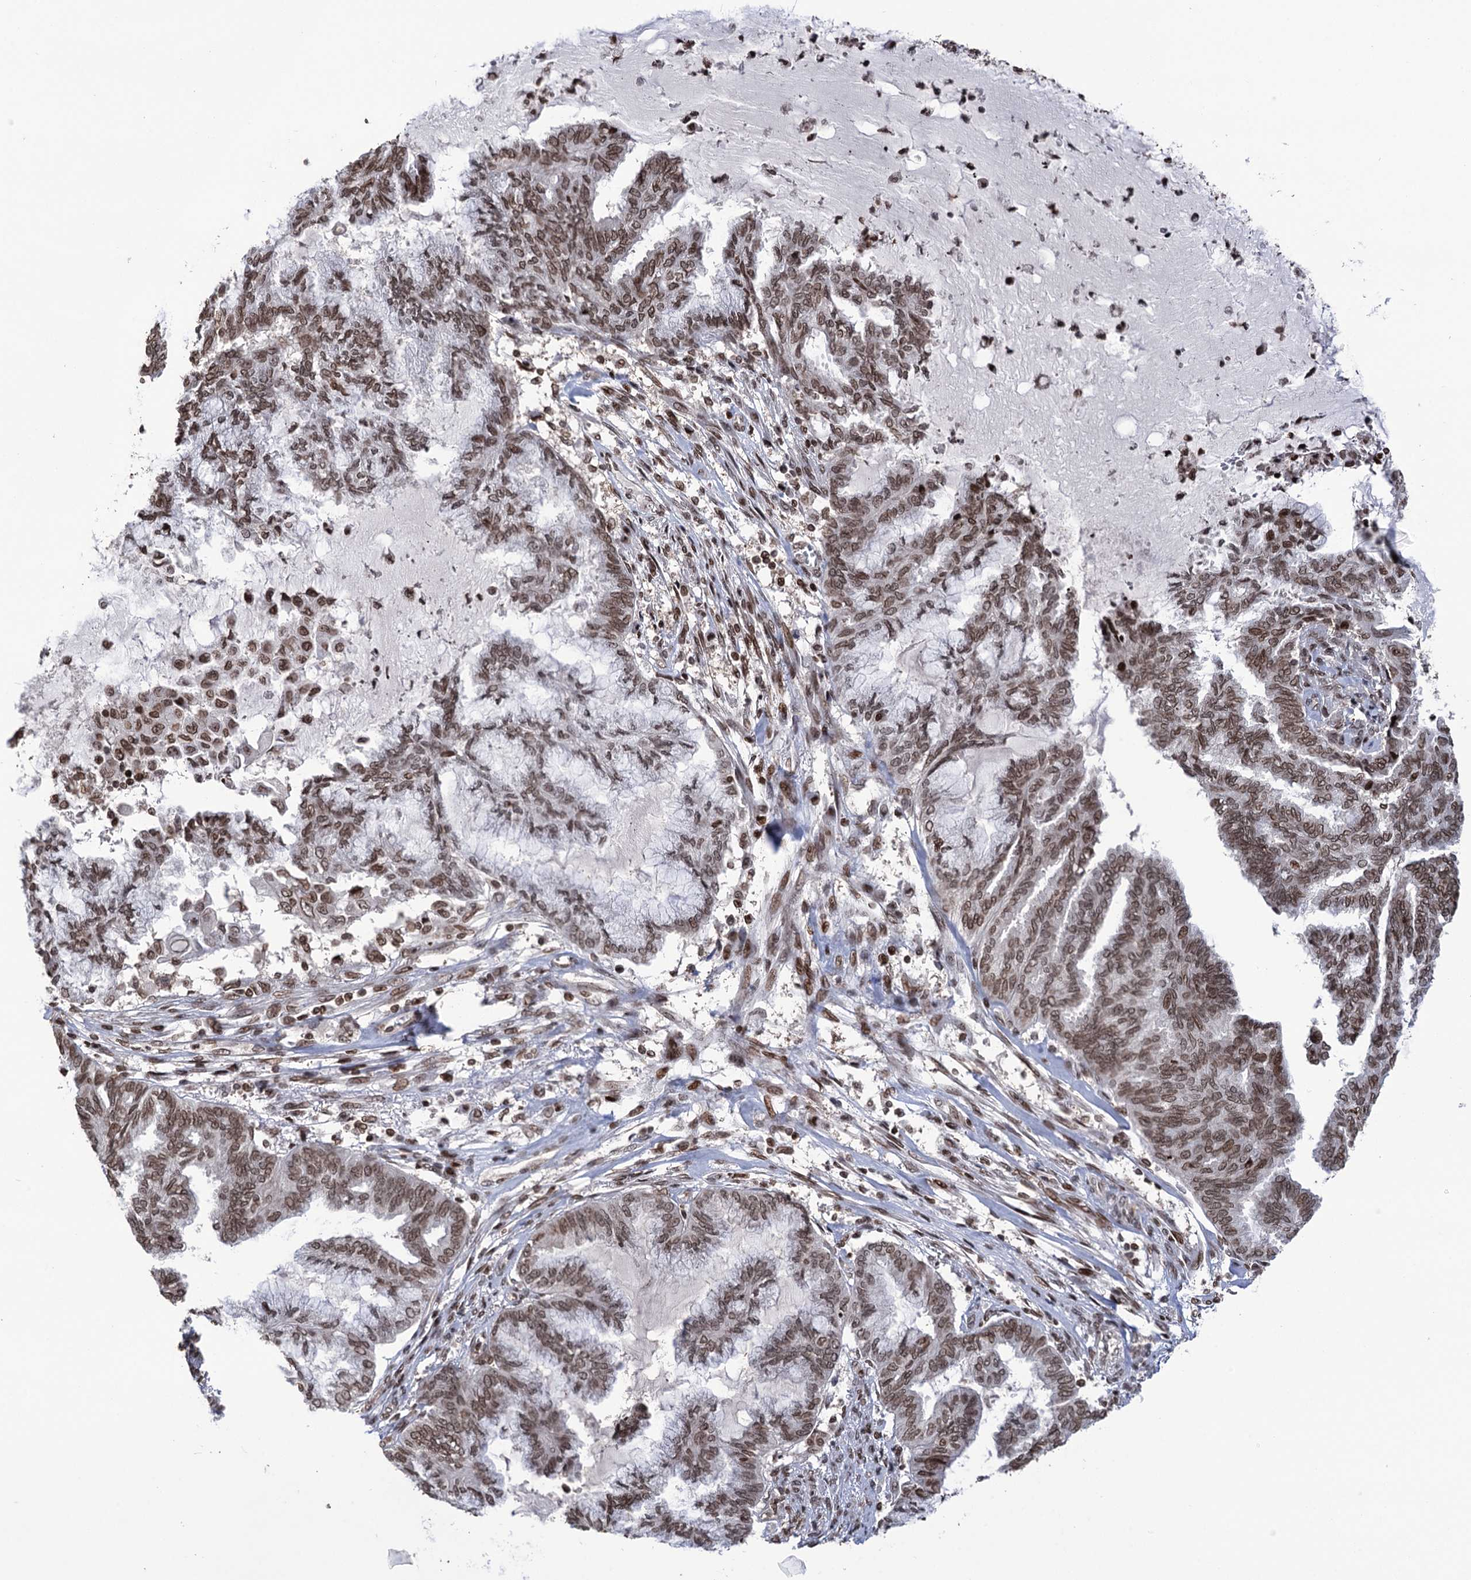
{"staining": {"intensity": "moderate", "quantity": ">75%", "location": "nuclear"}, "tissue": "endometrial cancer", "cell_type": "Tumor cells", "image_type": "cancer", "snomed": [{"axis": "morphology", "description": "Adenocarcinoma, NOS"}, {"axis": "topography", "description": "Endometrium"}], "caption": "Brown immunohistochemical staining in adenocarcinoma (endometrial) demonstrates moderate nuclear positivity in approximately >75% of tumor cells.", "gene": "CCDC77", "patient": {"sex": "female", "age": 86}}